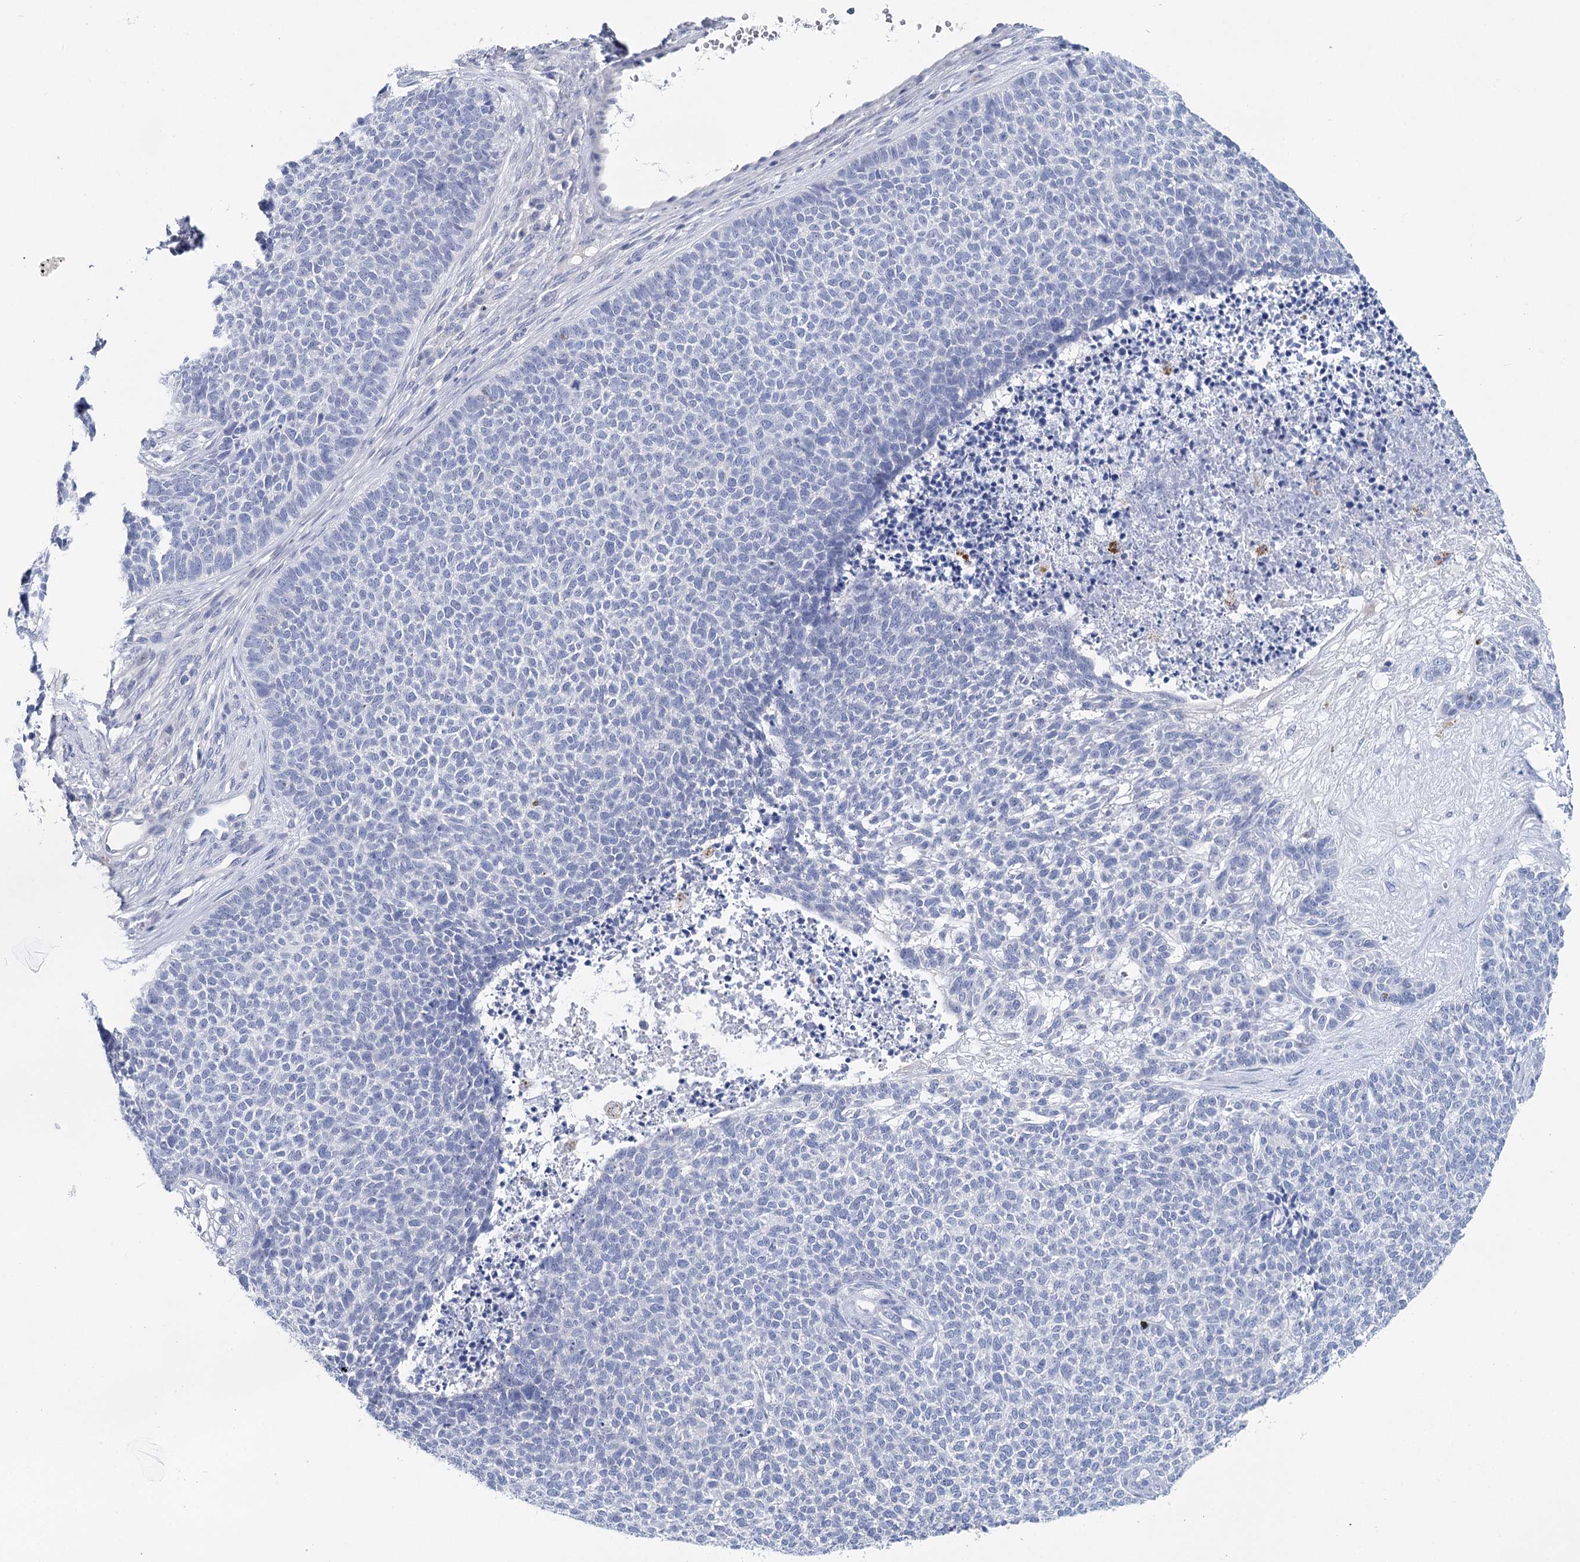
{"staining": {"intensity": "negative", "quantity": "none", "location": "none"}, "tissue": "skin cancer", "cell_type": "Tumor cells", "image_type": "cancer", "snomed": [{"axis": "morphology", "description": "Basal cell carcinoma"}, {"axis": "topography", "description": "Skin"}], "caption": "This is a photomicrograph of IHC staining of skin cancer, which shows no positivity in tumor cells. (Stains: DAB (3,3'-diaminobenzidine) immunohistochemistry (IHC) with hematoxylin counter stain, Microscopy: brightfield microscopy at high magnification).", "gene": "METTL7B", "patient": {"sex": "female", "age": 84}}